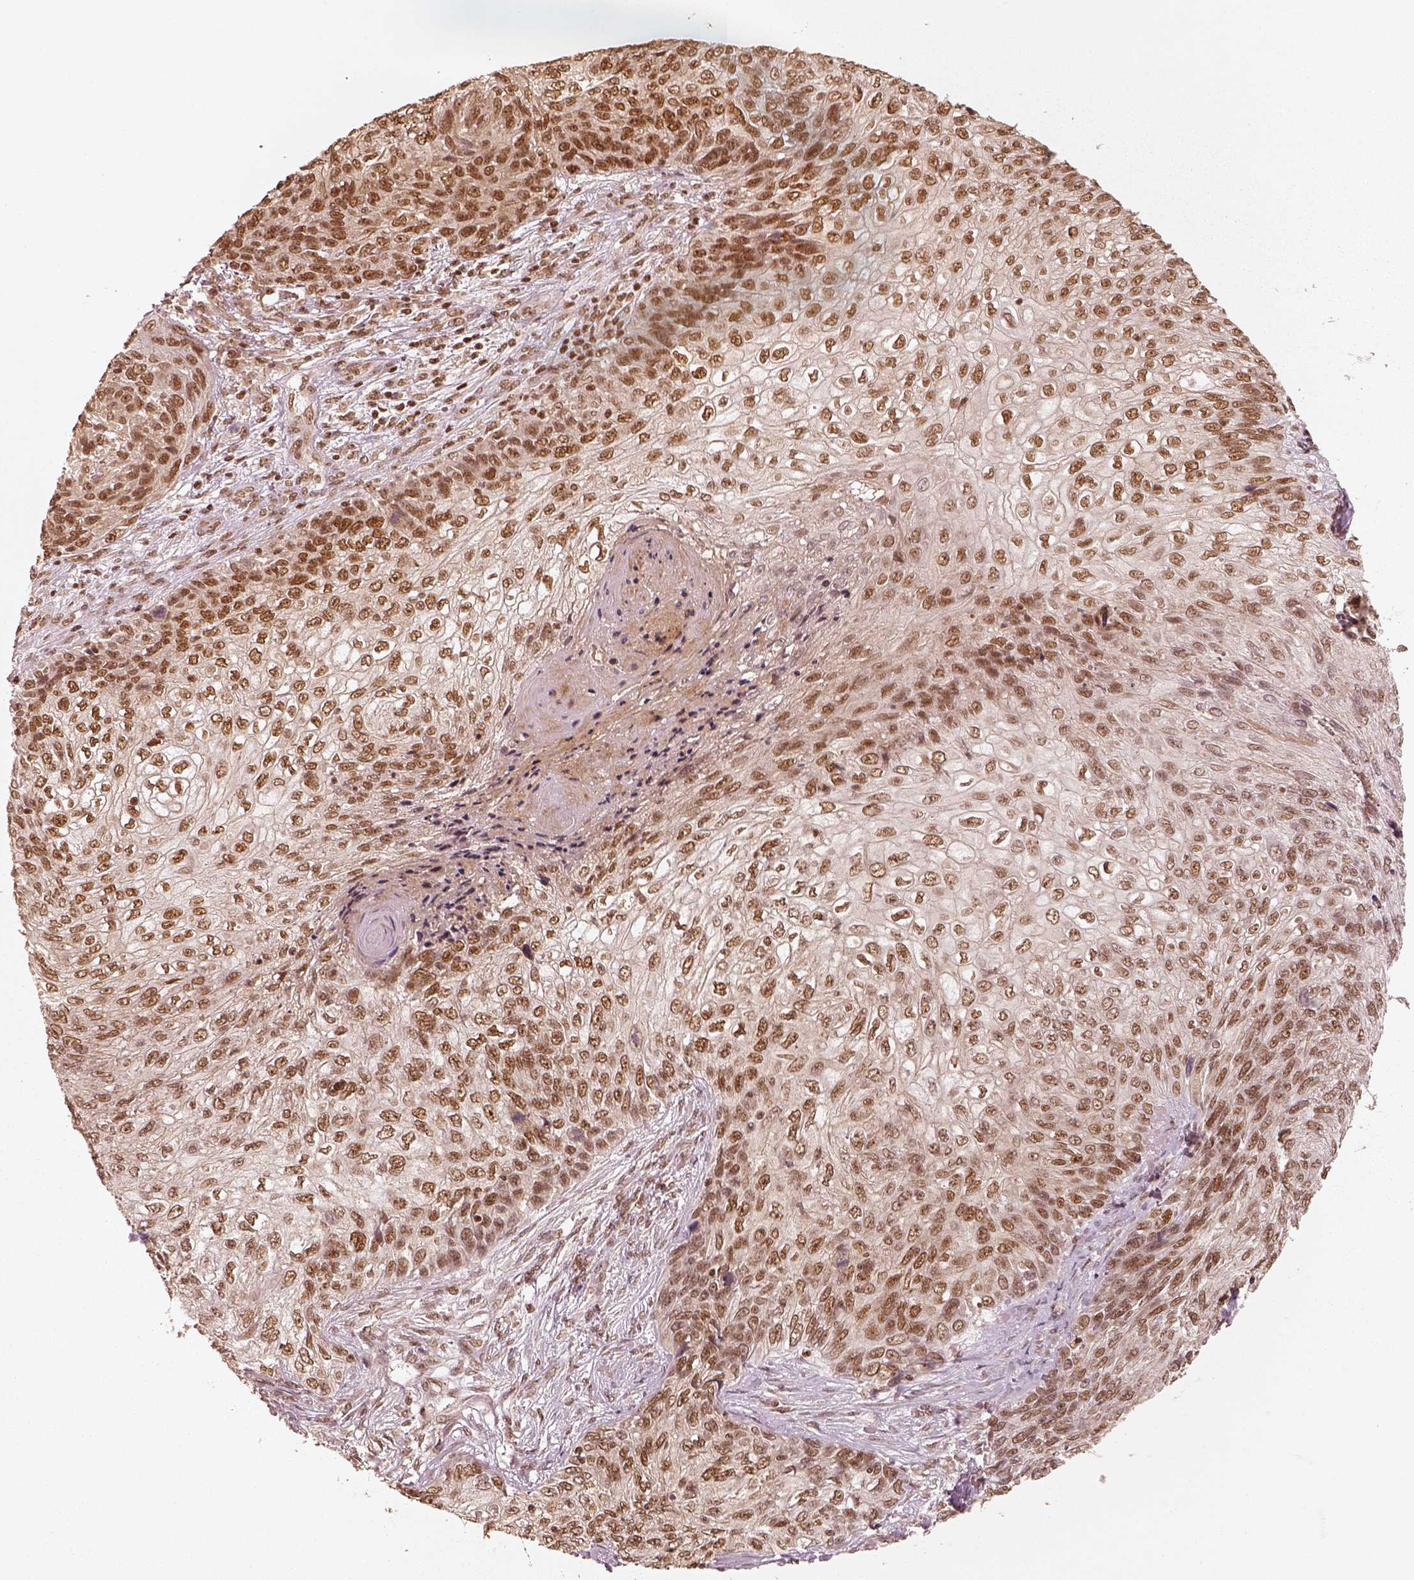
{"staining": {"intensity": "strong", "quantity": ">75%", "location": "nuclear"}, "tissue": "skin cancer", "cell_type": "Tumor cells", "image_type": "cancer", "snomed": [{"axis": "morphology", "description": "Squamous cell carcinoma, NOS"}, {"axis": "topography", "description": "Skin"}], "caption": "Immunohistochemical staining of skin squamous cell carcinoma exhibits high levels of strong nuclear protein staining in approximately >75% of tumor cells. Using DAB (brown) and hematoxylin (blue) stains, captured at high magnification using brightfield microscopy.", "gene": "GMEB2", "patient": {"sex": "male", "age": 92}}